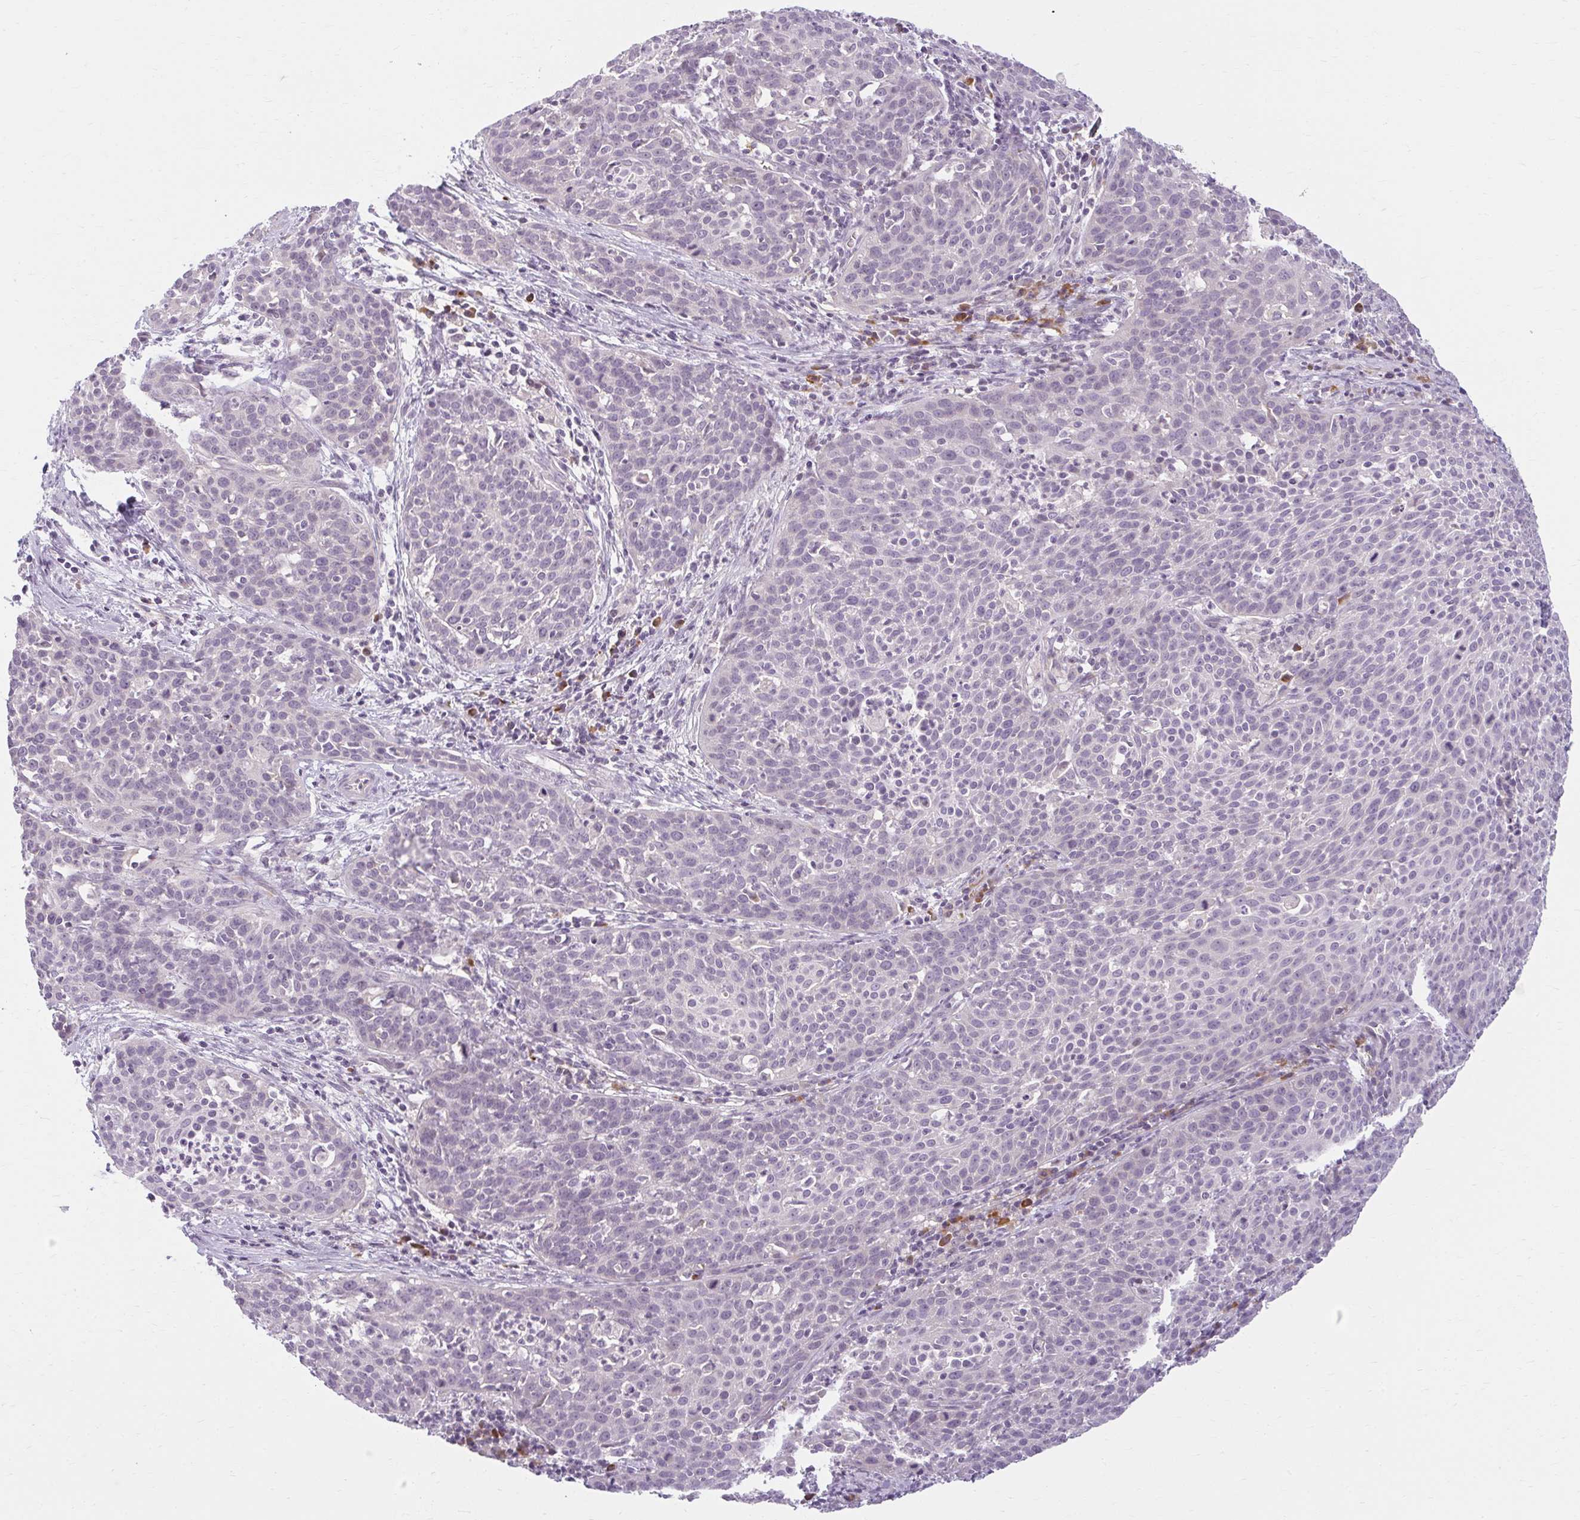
{"staining": {"intensity": "negative", "quantity": "none", "location": "none"}, "tissue": "cervical cancer", "cell_type": "Tumor cells", "image_type": "cancer", "snomed": [{"axis": "morphology", "description": "Squamous cell carcinoma, NOS"}, {"axis": "topography", "description": "Cervix"}], "caption": "A photomicrograph of cervical cancer (squamous cell carcinoma) stained for a protein shows no brown staining in tumor cells.", "gene": "ZFYVE26", "patient": {"sex": "female", "age": 38}}